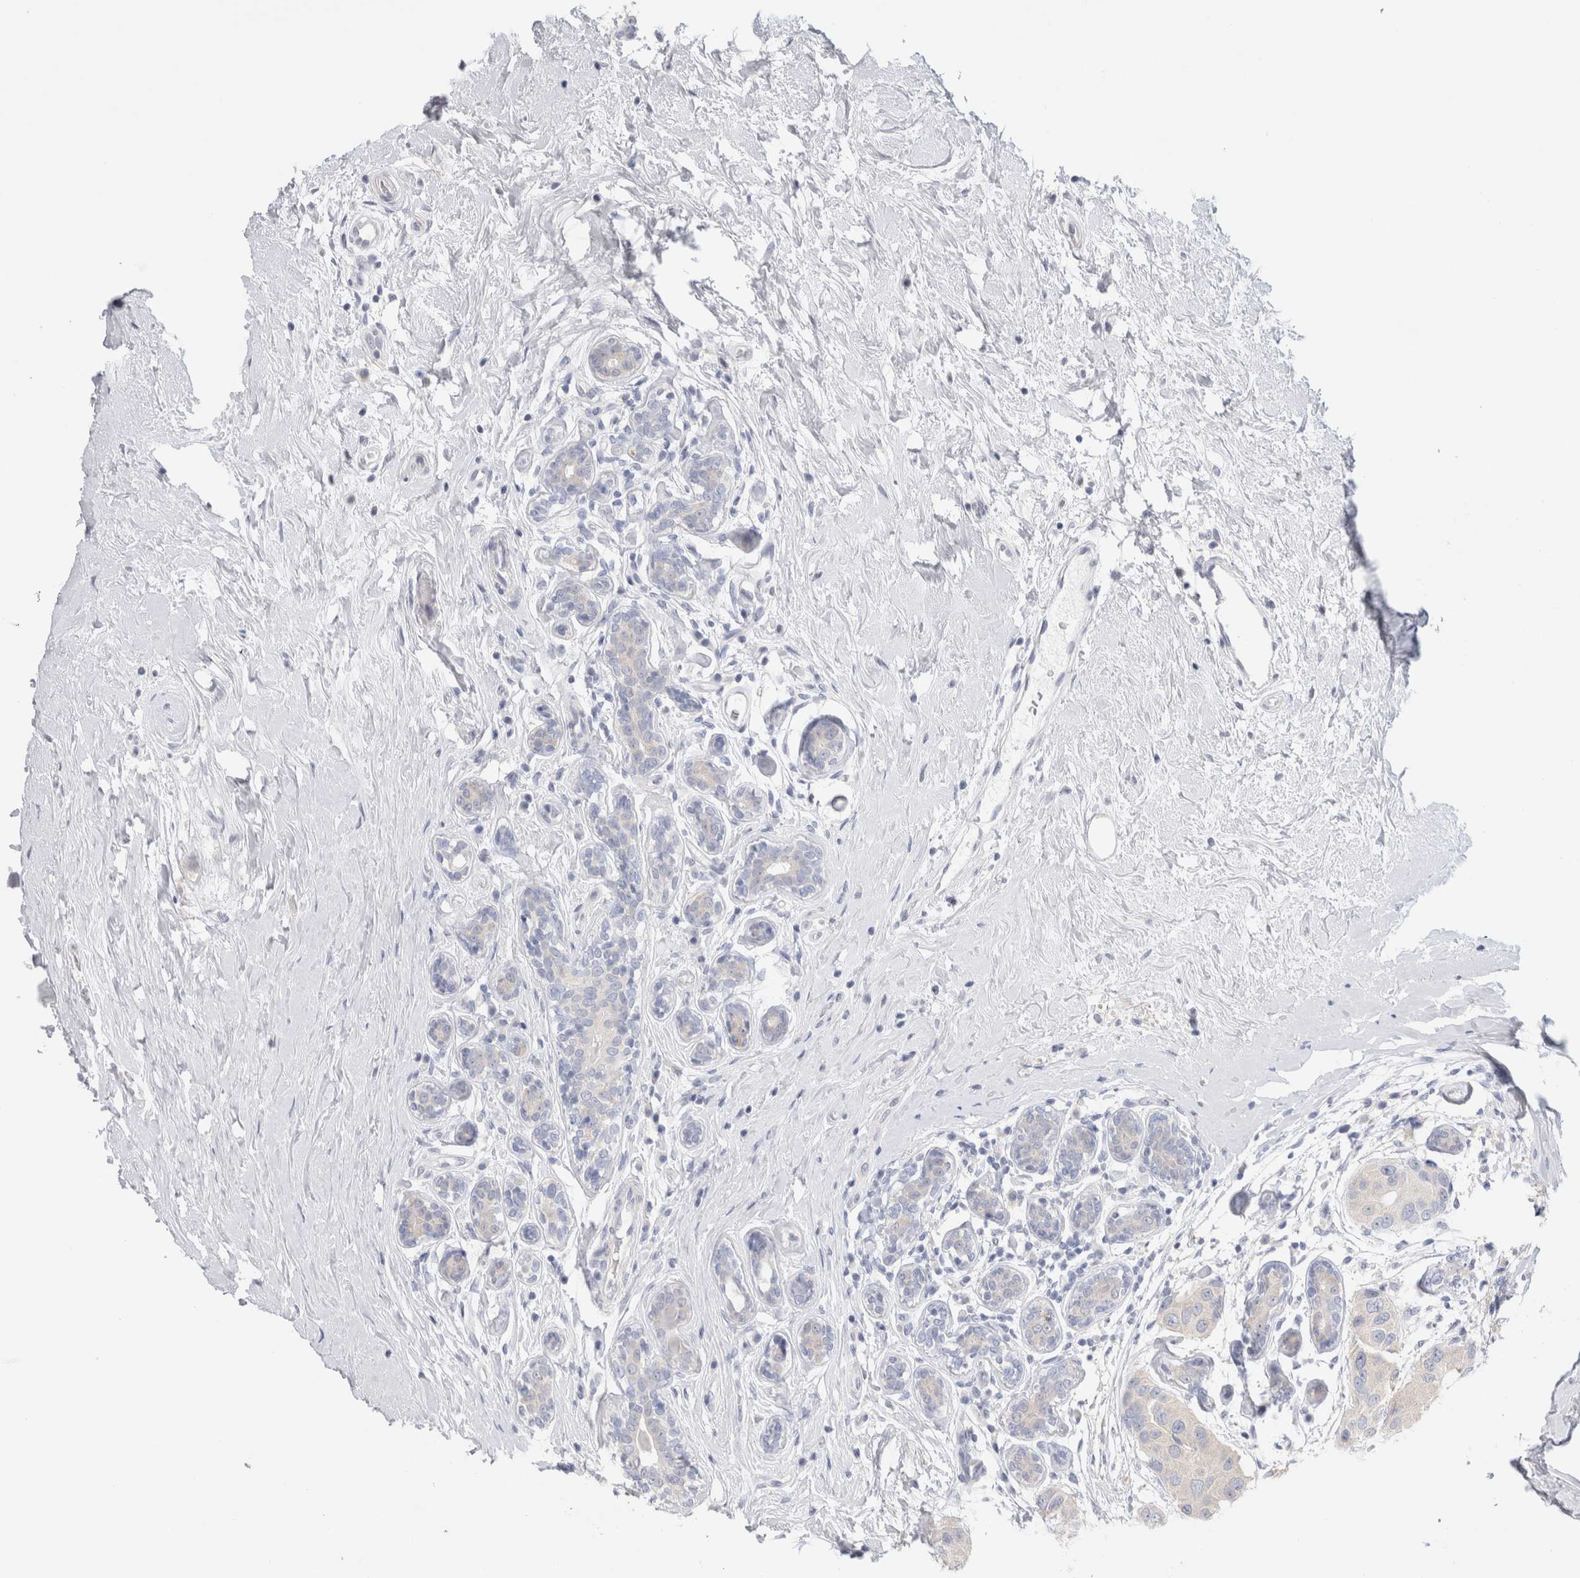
{"staining": {"intensity": "negative", "quantity": "none", "location": "none"}, "tissue": "breast cancer", "cell_type": "Tumor cells", "image_type": "cancer", "snomed": [{"axis": "morphology", "description": "Normal tissue, NOS"}, {"axis": "morphology", "description": "Duct carcinoma"}, {"axis": "topography", "description": "Breast"}], "caption": "DAB (3,3'-diaminobenzidine) immunohistochemical staining of human breast cancer displays no significant expression in tumor cells.", "gene": "NDOR1", "patient": {"sex": "female", "age": 39}}